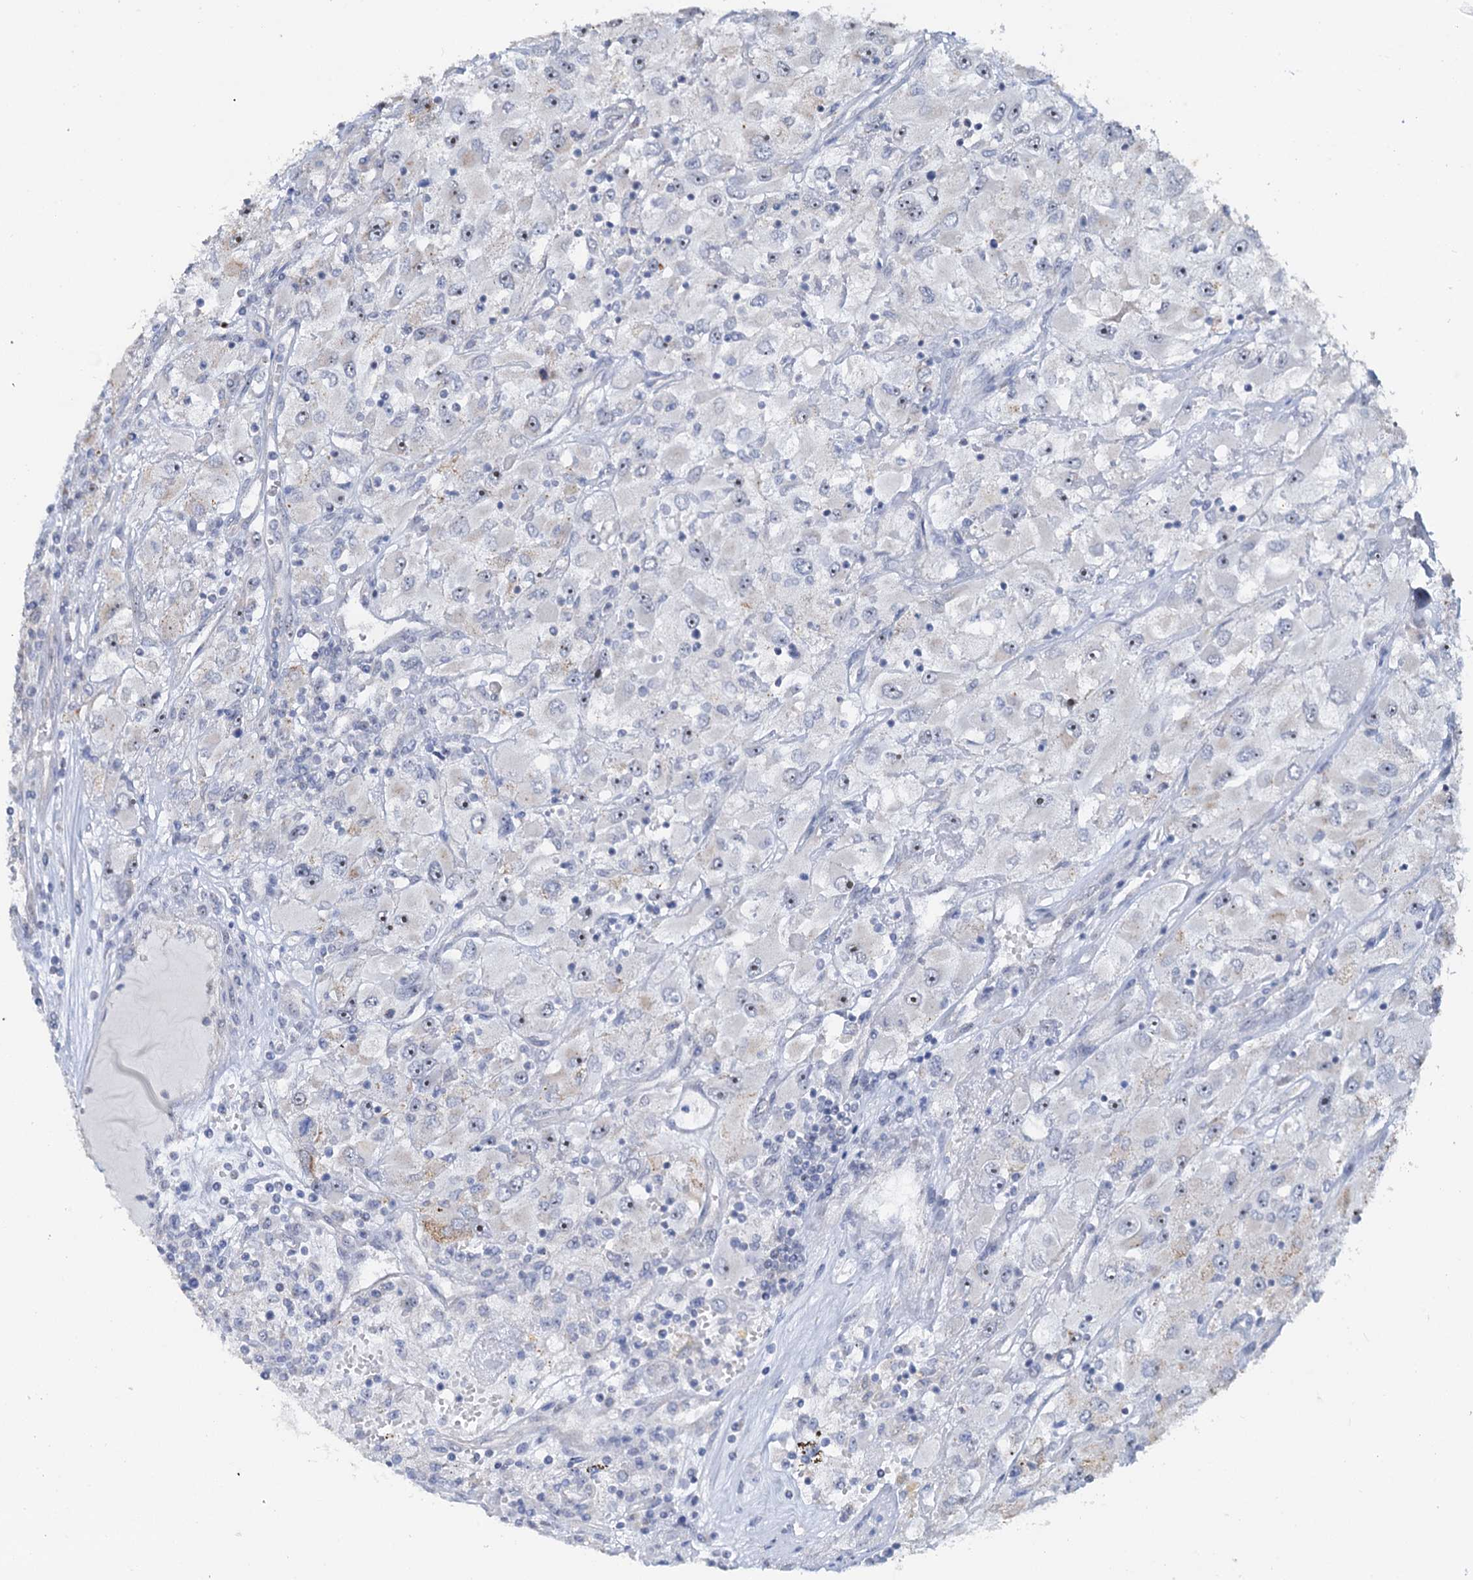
{"staining": {"intensity": "moderate", "quantity": "<25%", "location": "nuclear"}, "tissue": "renal cancer", "cell_type": "Tumor cells", "image_type": "cancer", "snomed": [{"axis": "morphology", "description": "Adenocarcinoma, NOS"}, {"axis": "topography", "description": "Kidney"}], "caption": "Tumor cells display low levels of moderate nuclear expression in approximately <25% of cells in human renal adenocarcinoma.", "gene": "C2CD3", "patient": {"sex": "female", "age": 52}}